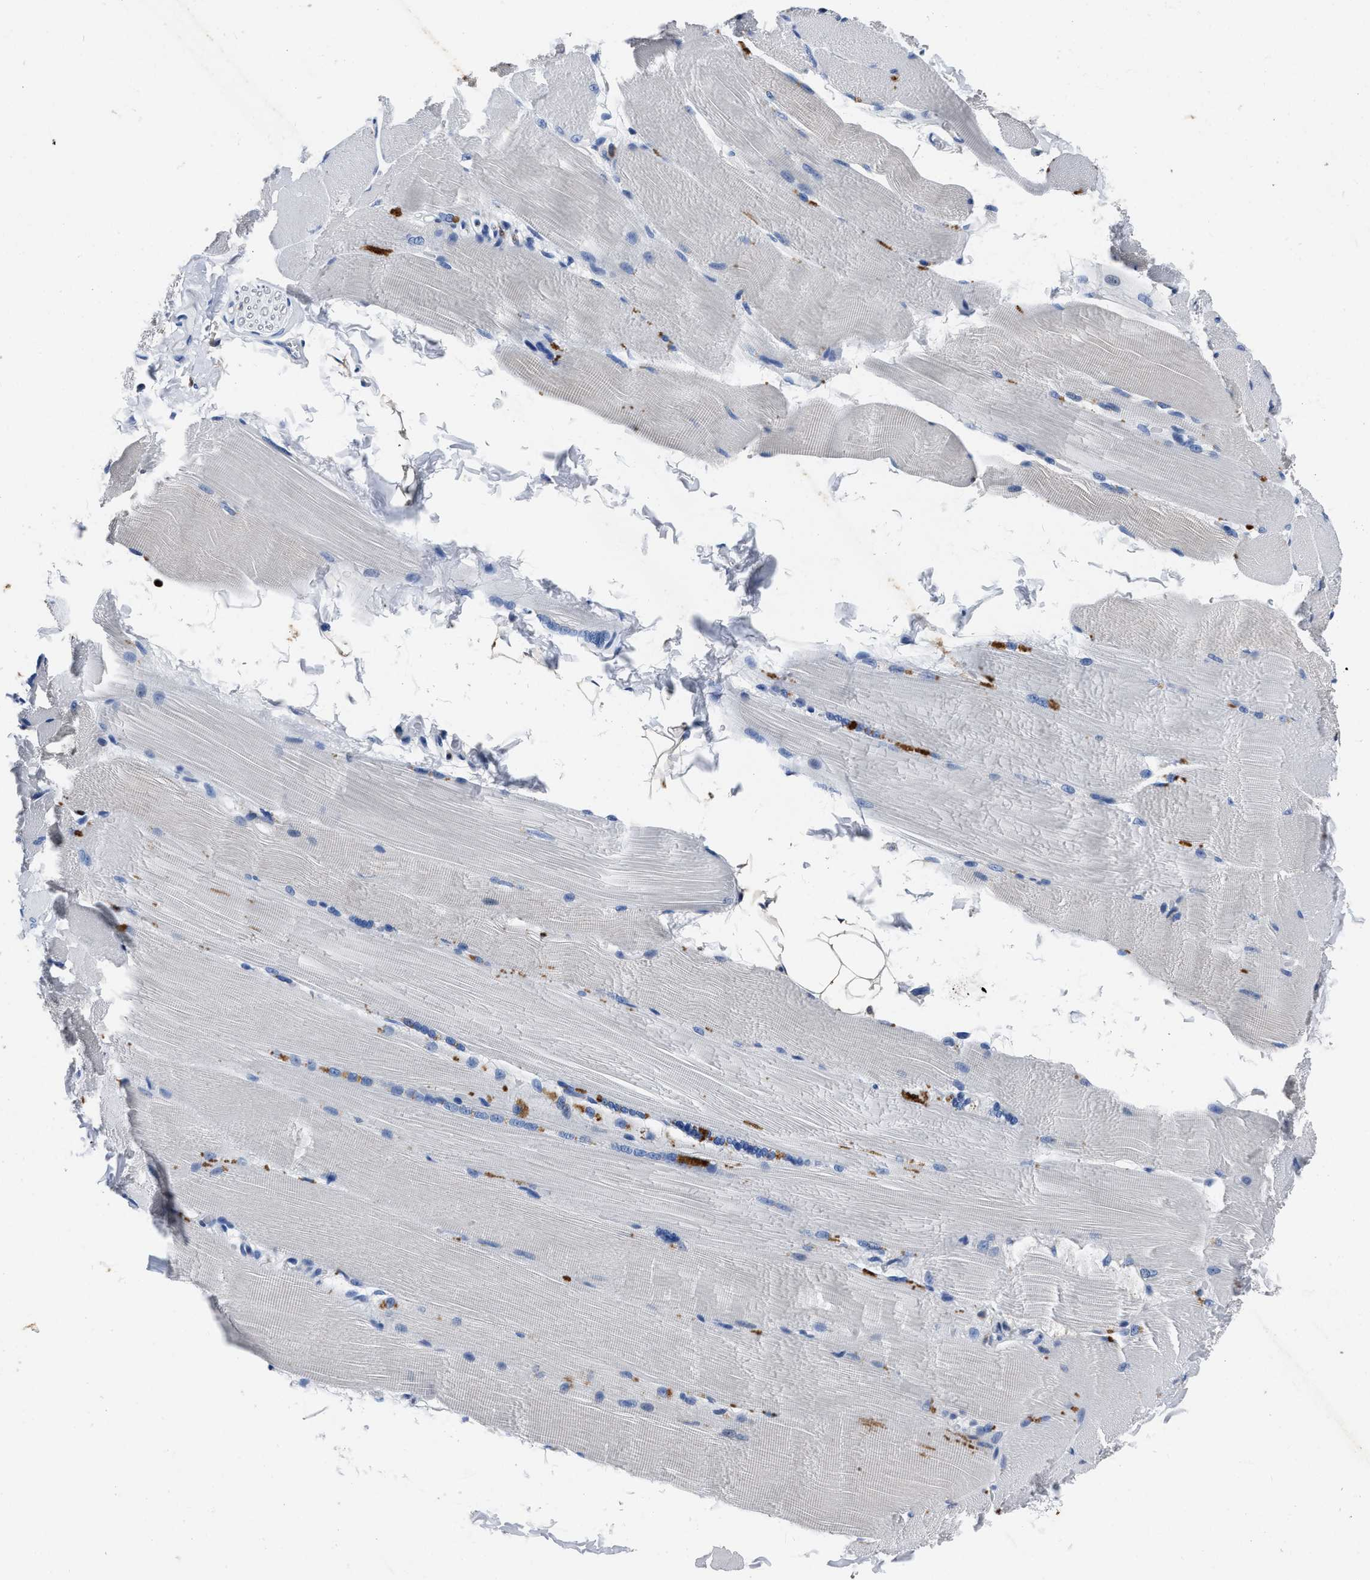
{"staining": {"intensity": "negative", "quantity": "none", "location": "none"}, "tissue": "skeletal muscle", "cell_type": "Myocytes", "image_type": "normal", "snomed": [{"axis": "morphology", "description": "Normal tissue, NOS"}, {"axis": "topography", "description": "Skin"}, {"axis": "topography", "description": "Skeletal muscle"}], "caption": "Immunohistochemistry micrograph of unremarkable skeletal muscle: human skeletal muscle stained with DAB exhibits no significant protein expression in myocytes. (Stains: DAB (3,3'-diaminobenzidine) IHC with hematoxylin counter stain, Microscopy: brightfield microscopy at high magnification).", "gene": "OR10G3", "patient": {"sex": "male", "age": 83}}